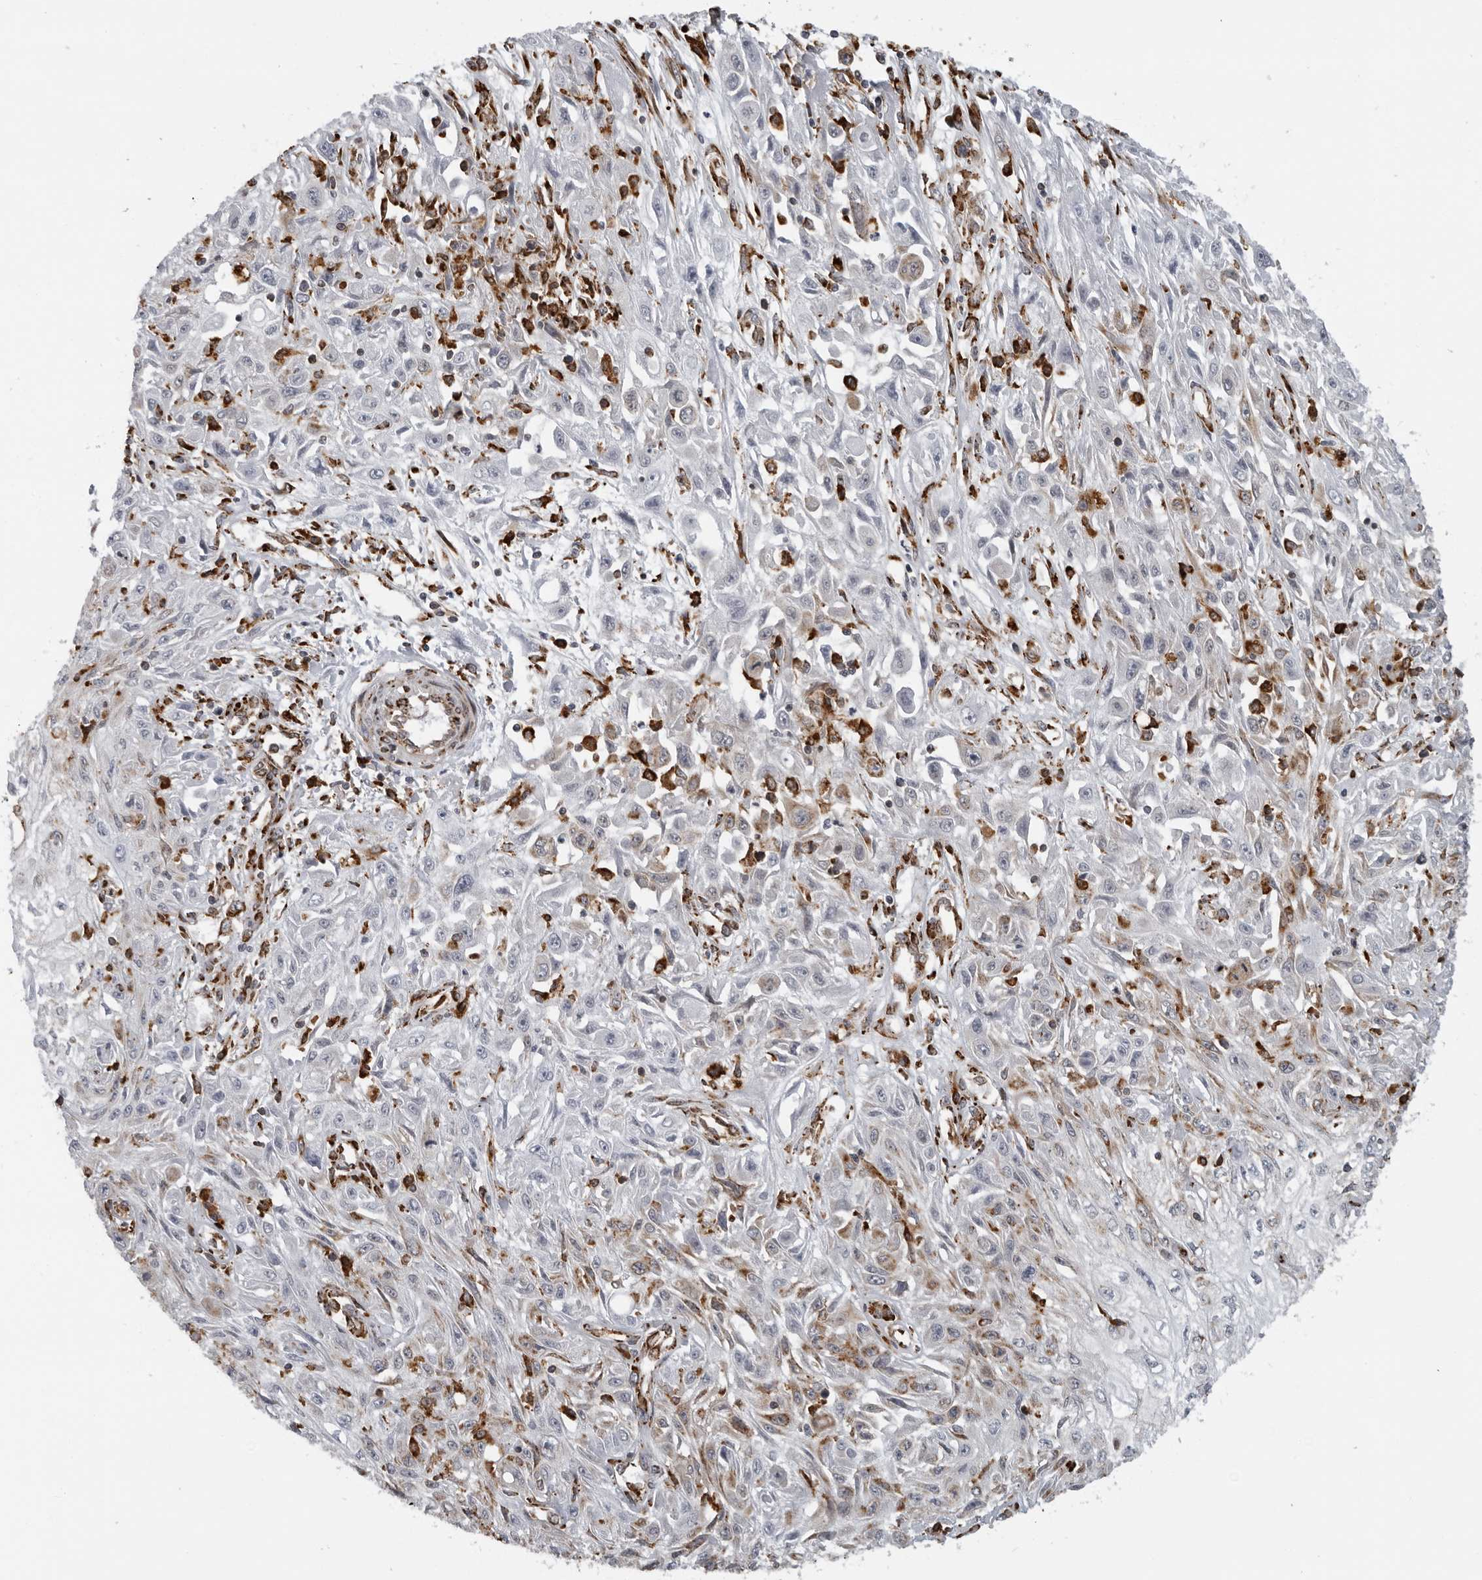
{"staining": {"intensity": "negative", "quantity": "none", "location": "none"}, "tissue": "skin cancer", "cell_type": "Tumor cells", "image_type": "cancer", "snomed": [{"axis": "morphology", "description": "Squamous cell carcinoma, NOS"}, {"axis": "morphology", "description": "Squamous cell carcinoma, metastatic, NOS"}, {"axis": "topography", "description": "Skin"}, {"axis": "topography", "description": "Lymph node"}], "caption": "Human skin cancer (squamous cell carcinoma) stained for a protein using immunohistochemistry (IHC) demonstrates no staining in tumor cells.", "gene": "ALPK2", "patient": {"sex": "male", "age": 75}}